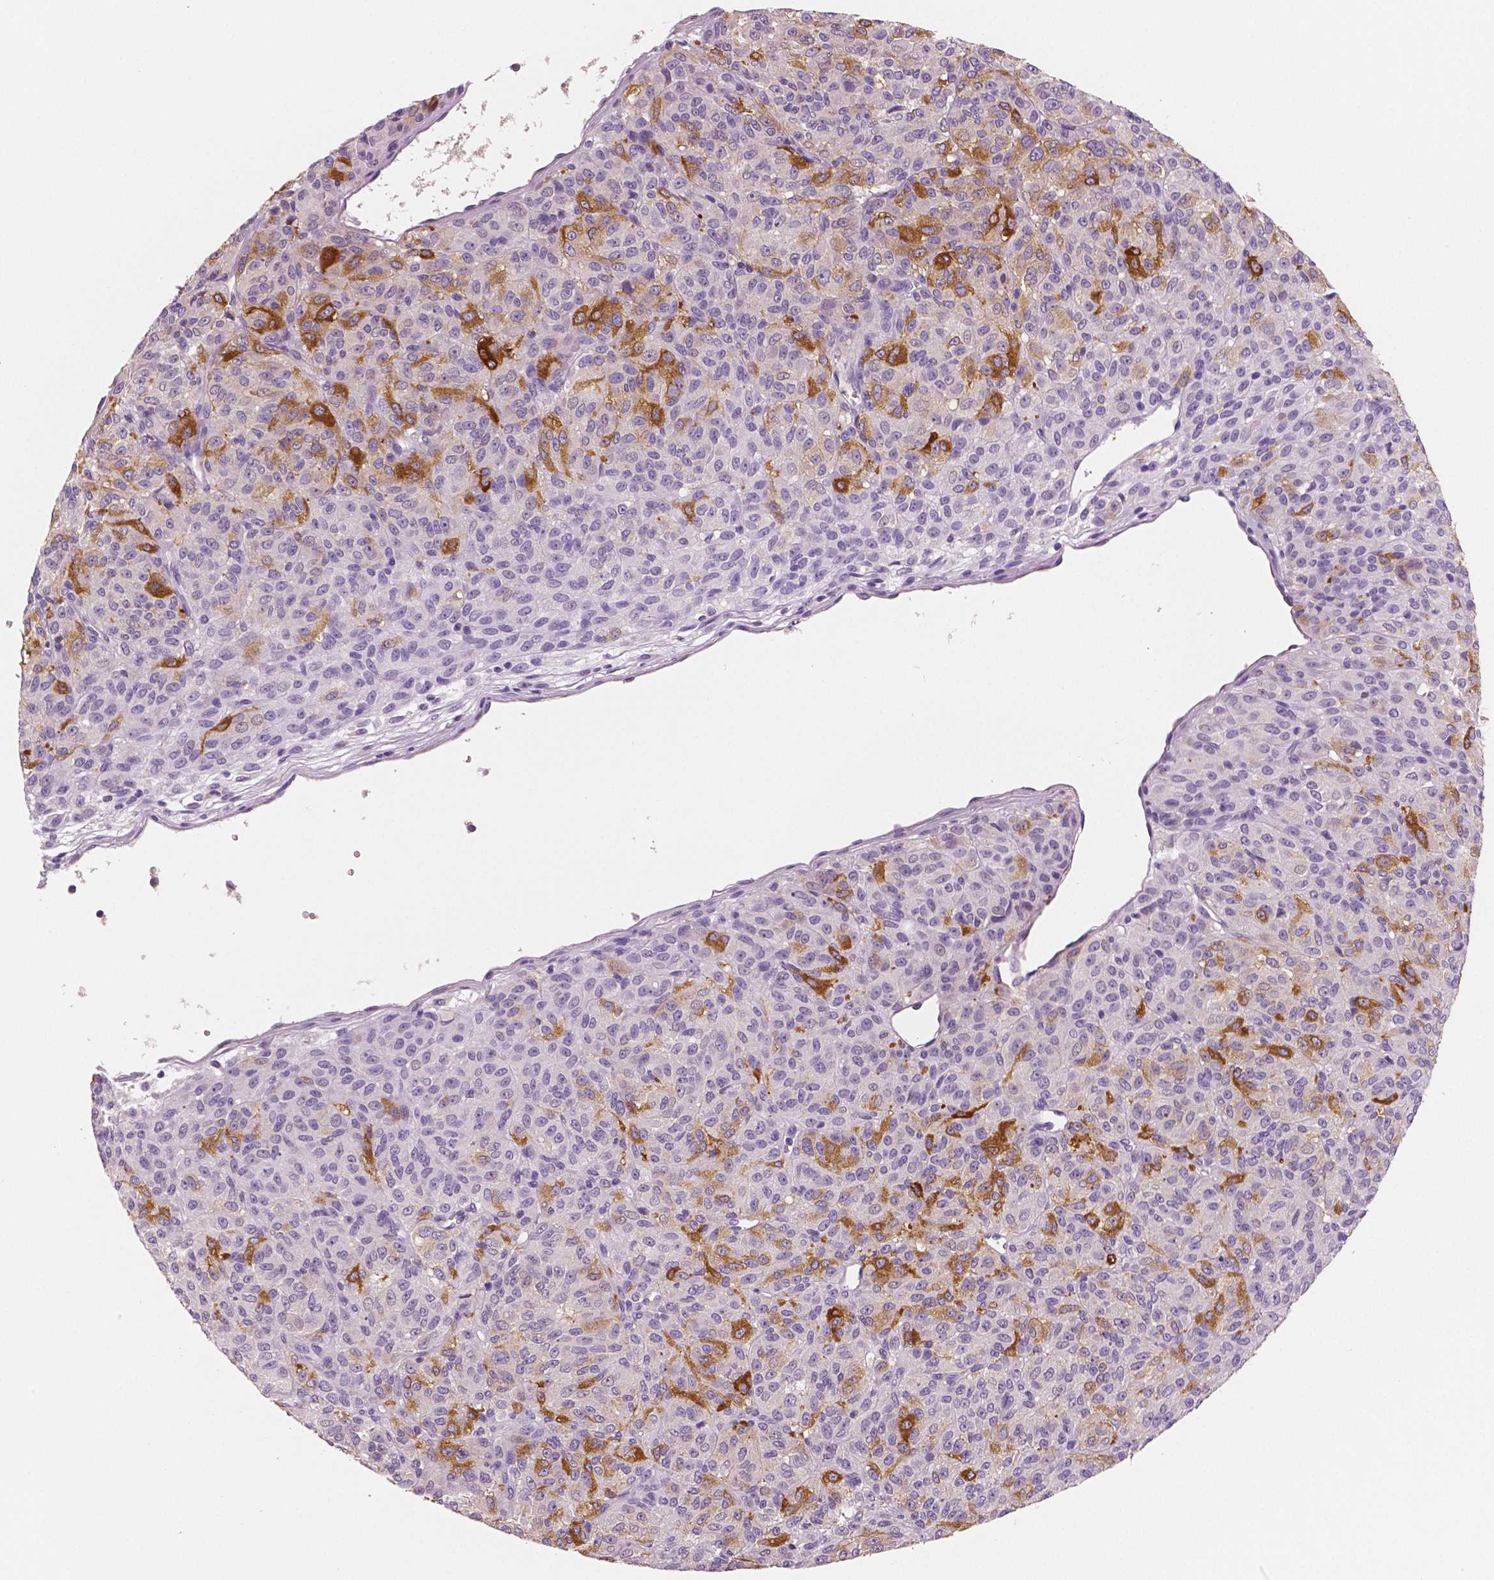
{"staining": {"intensity": "negative", "quantity": "none", "location": "none"}, "tissue": "melanoma", "cell_type": "Tumor cells", "image_type": "cancer", "snomed": [{"axis": "morphology", "description": "Malignant melanoma, Metastatic site"}, {"axis": "topography", "description": "Brain"}], "caption": "Malignant melanoma (metastatic site) was stained to show a protein in brown. There is no significant expression in tumor cells.", "gene": "NECAB2", "patient": {"sex": "female", "age": 56}}